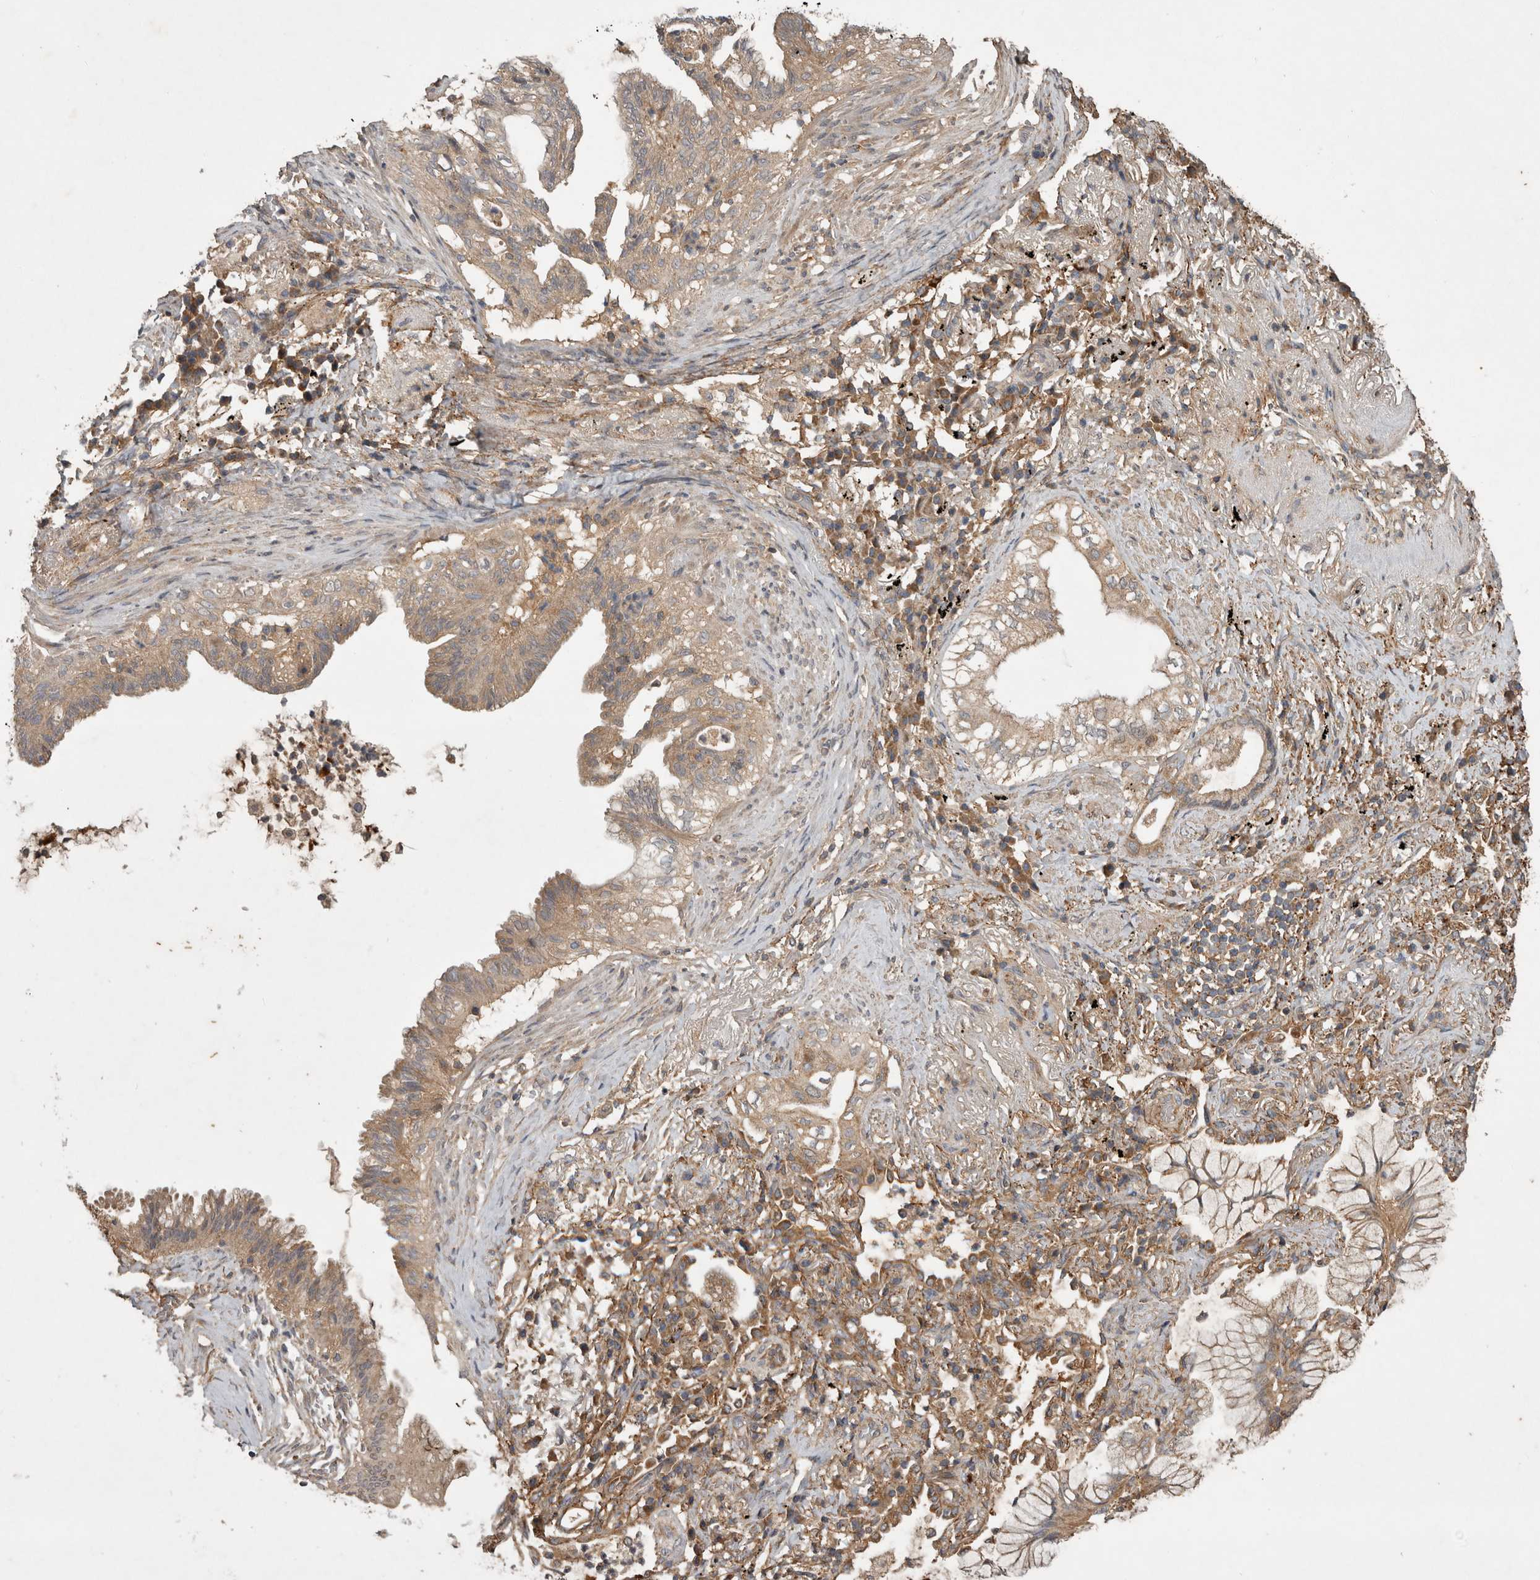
{"staining": {"intensity": "weak", "quantity": ">75%", "location": "cytoplasmic/membranous"}, "tissue": "lung cancer", "cell_type": "Tumor cells", "image_type": "cancer", "snomed": [{"axis": "morphology", "description": "Adenocarcinoma, NOS"}, {"axis": "topography", "description": "Lung"}], "caption": "Immunohistochemical staining of human lung cancer displays low levels of weak cytoplasmic/membranous expression in approximately >75% of tumor cells.", "gene": "TRMT61B", "patient": {"sex": "female", "age": 70}}